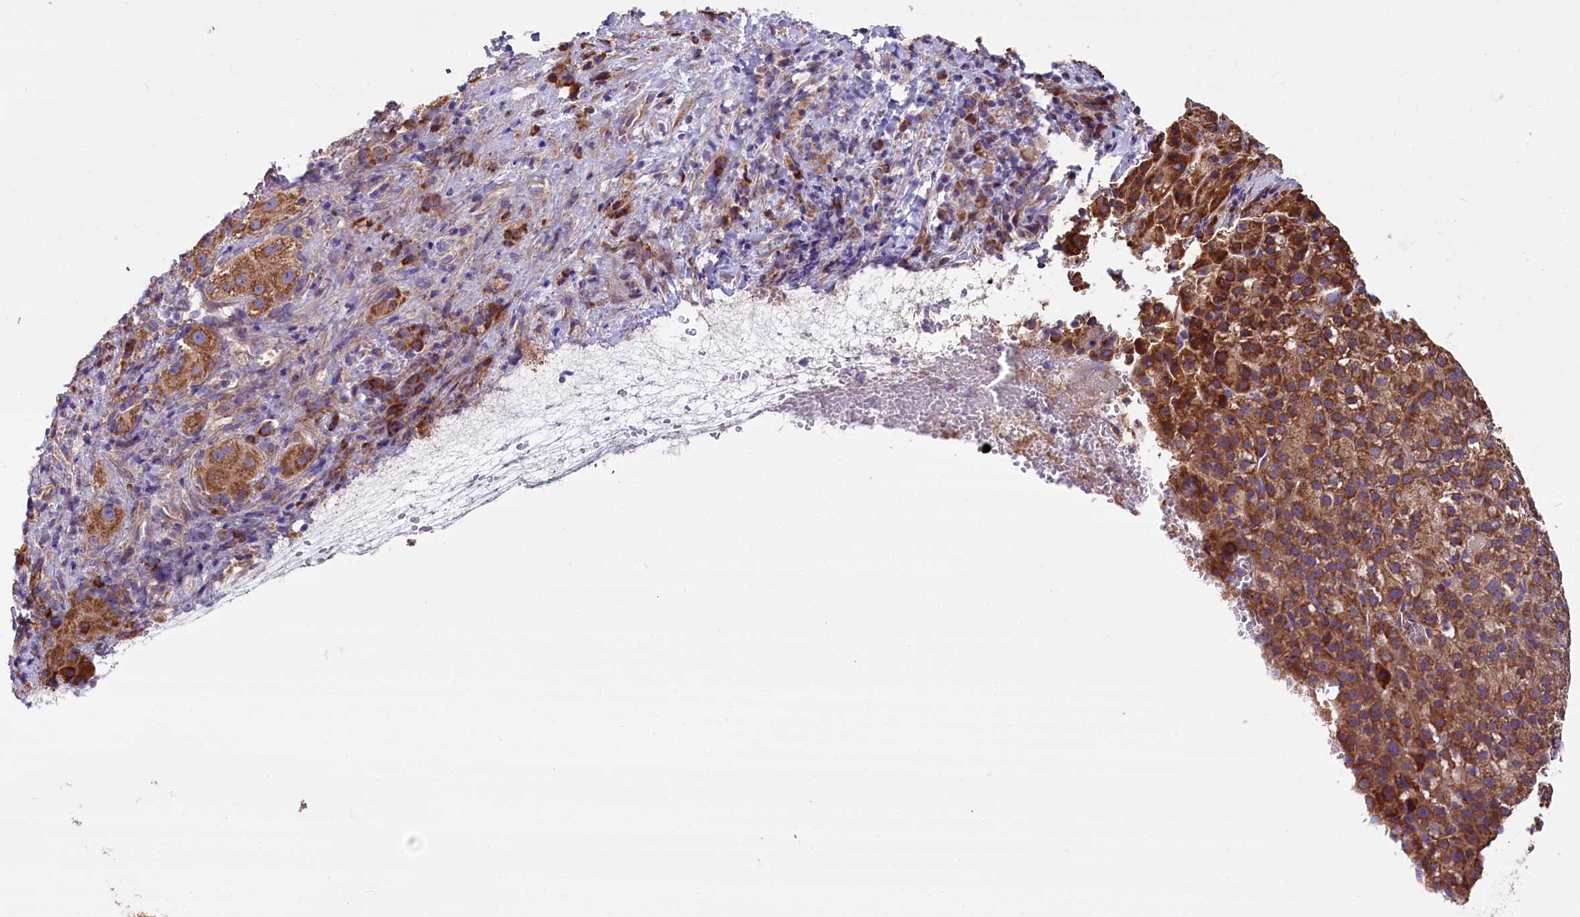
{"staining": {"intensity": "strong", "quantity": ">75%", "location": "cytoplasmic/membranous"}, "tissue": "liver cancer", "cell_type": "Tumor cells", "image_type": "cancer", "snomed": [{"axis": "morphology", "description": "Carcinoma, Hepatocellular, NOS"}, {"axis": "topography", "description": "Liver"}], "caption": "IHC (DAB (3,3'-diaminobenzidine)) staining of liver cancer (hepatocellular carcinoma) displays strong cytoplasmic/membranous protein positivity in approximately >75% of tumor cells. The protein is shown in brown color, while the nuclei are stained blue.", "gene": "ZSWIM1", "patient": {"sex": "female", "age": 58}}